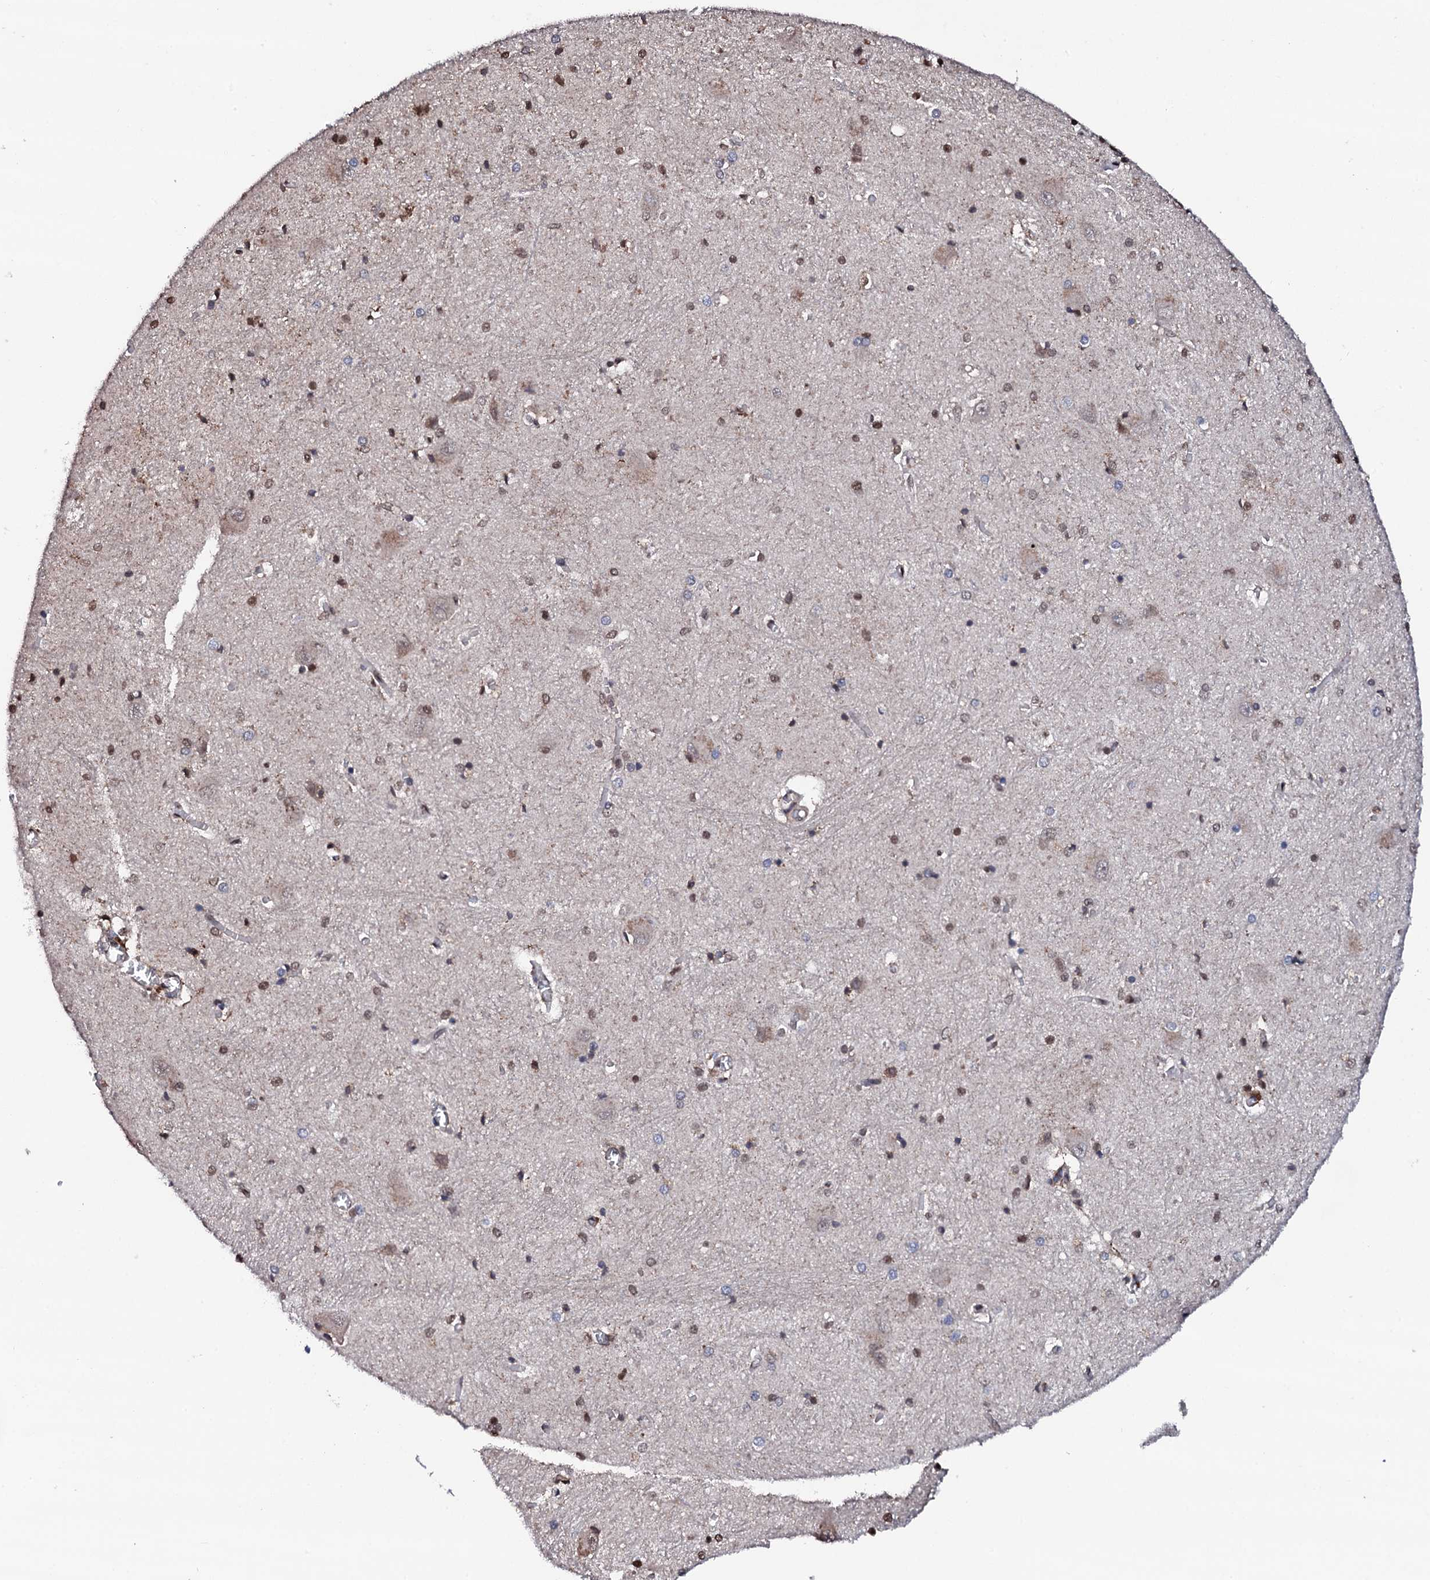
{"staining": {"intensity": "moderate", "quantity": "25%-75%", "location": "nuclear"}, "tissue": "caudate", "cell_type": "Glial cells", "image_type": "normal", "snomed": [{"axis": "morphology", "description": "Normal tissue, NOS"}, {"axis": "topography", "description": "Lateral ventricle wall"}], "caption": "Protein analysis of unremarkable caudate displays moderate nuclear expression in about 25%-75% of glial cells.", "gene": "EDC3", "patient": {"sex": "male", "age": 37}}